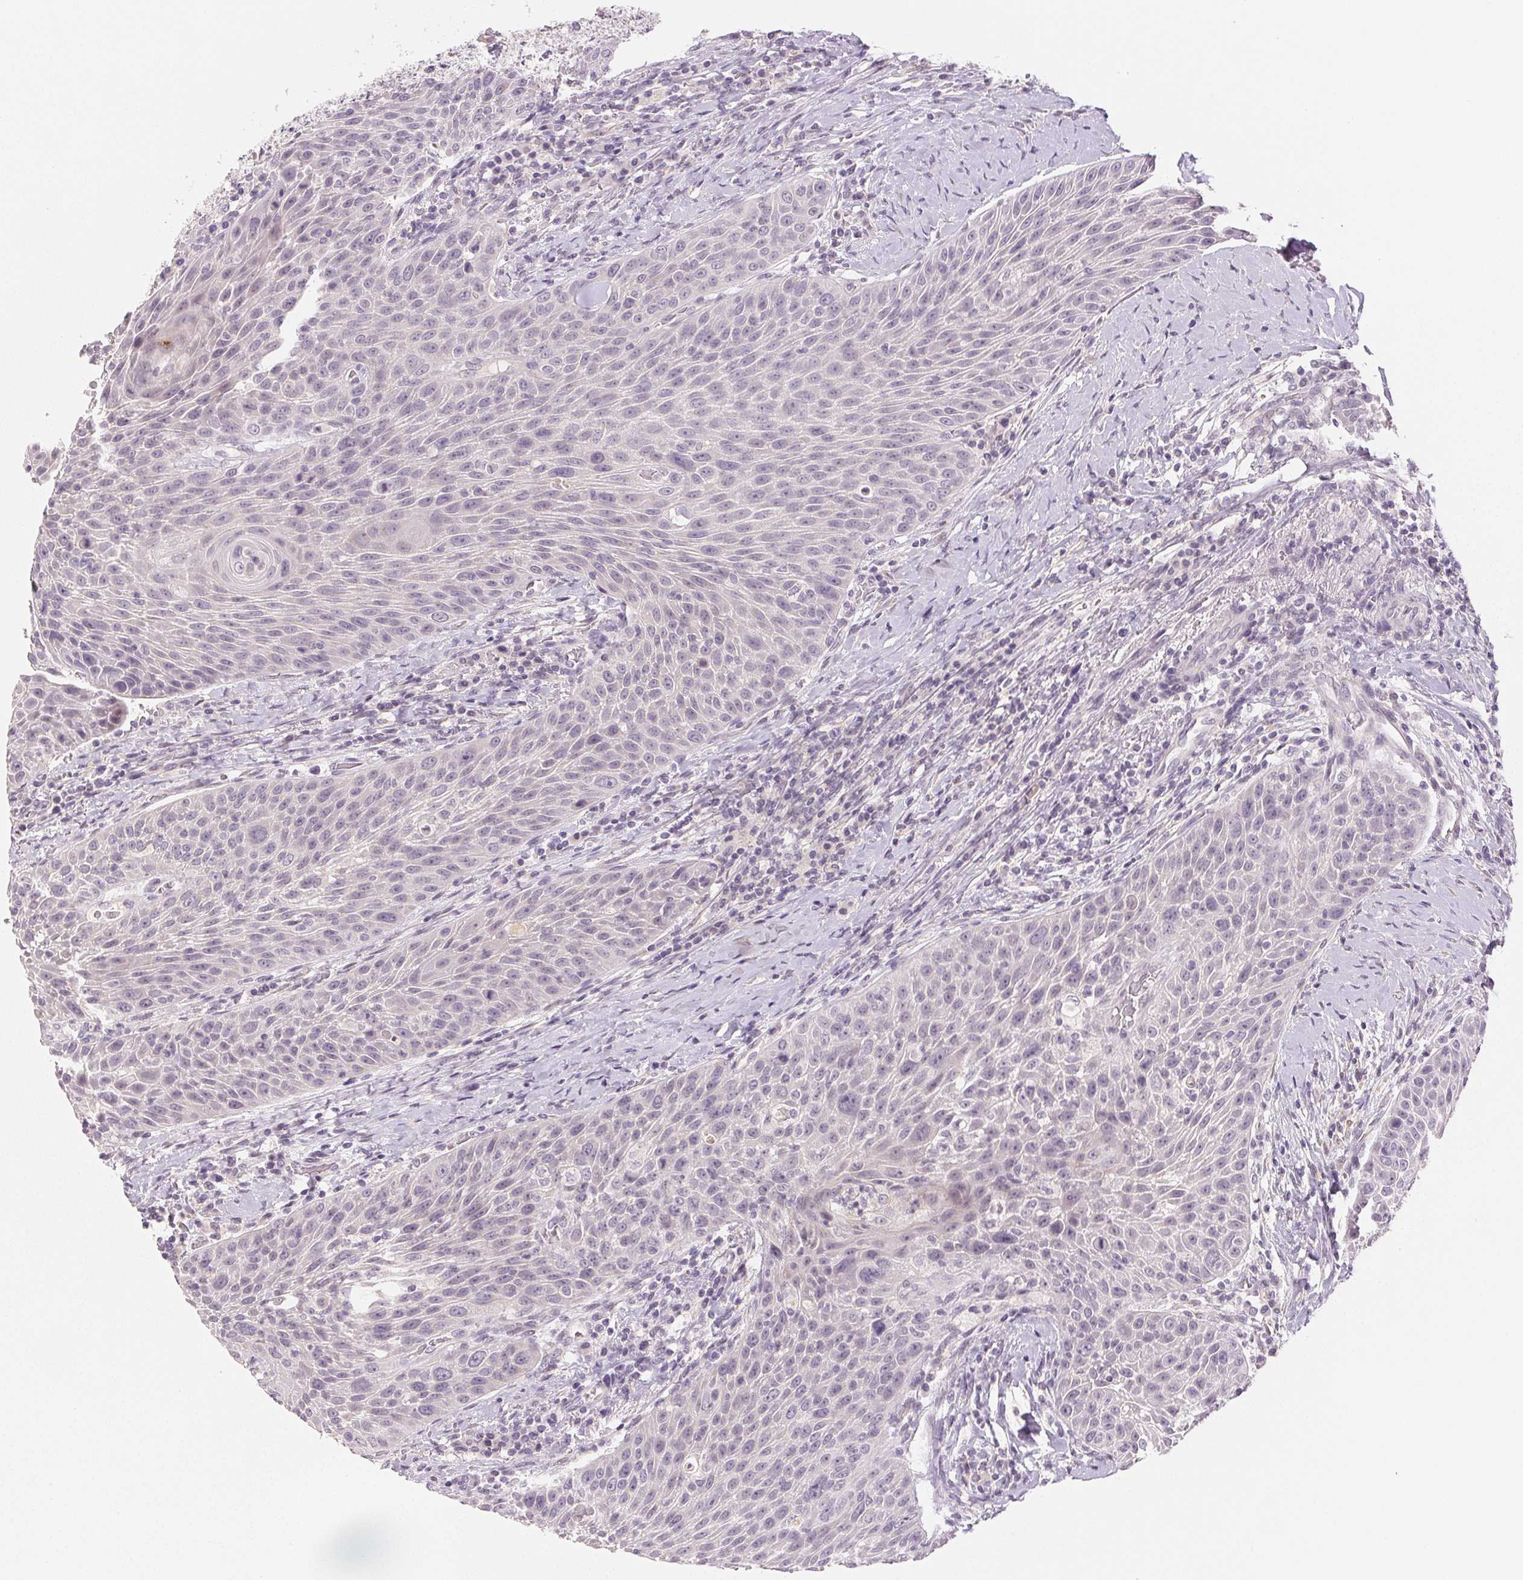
{"staining": {"intensity": "negative", "quantity": "none", "location": "none"}, "tissue": "head and neck cancer", "cell_type": "Tumor cells", "image_type": "cancer", "snomed": [{"axis": "morphology", "description": "Squamous cell carcinoma, NOS"}, {"axis": "topography", "description": "Head-Neck"}], "caption": "Immunohistochemistry photomicrograph of neoplastic tissue: human head and neck cancer (squamous cell carcinoma) stained with DAB (3,3'-diaminobenzidine) demonstrates no significant protein expression in tumor cells.", "gene": "MAP1LC3A", "patient": {"sex": "male", "age": 69}}